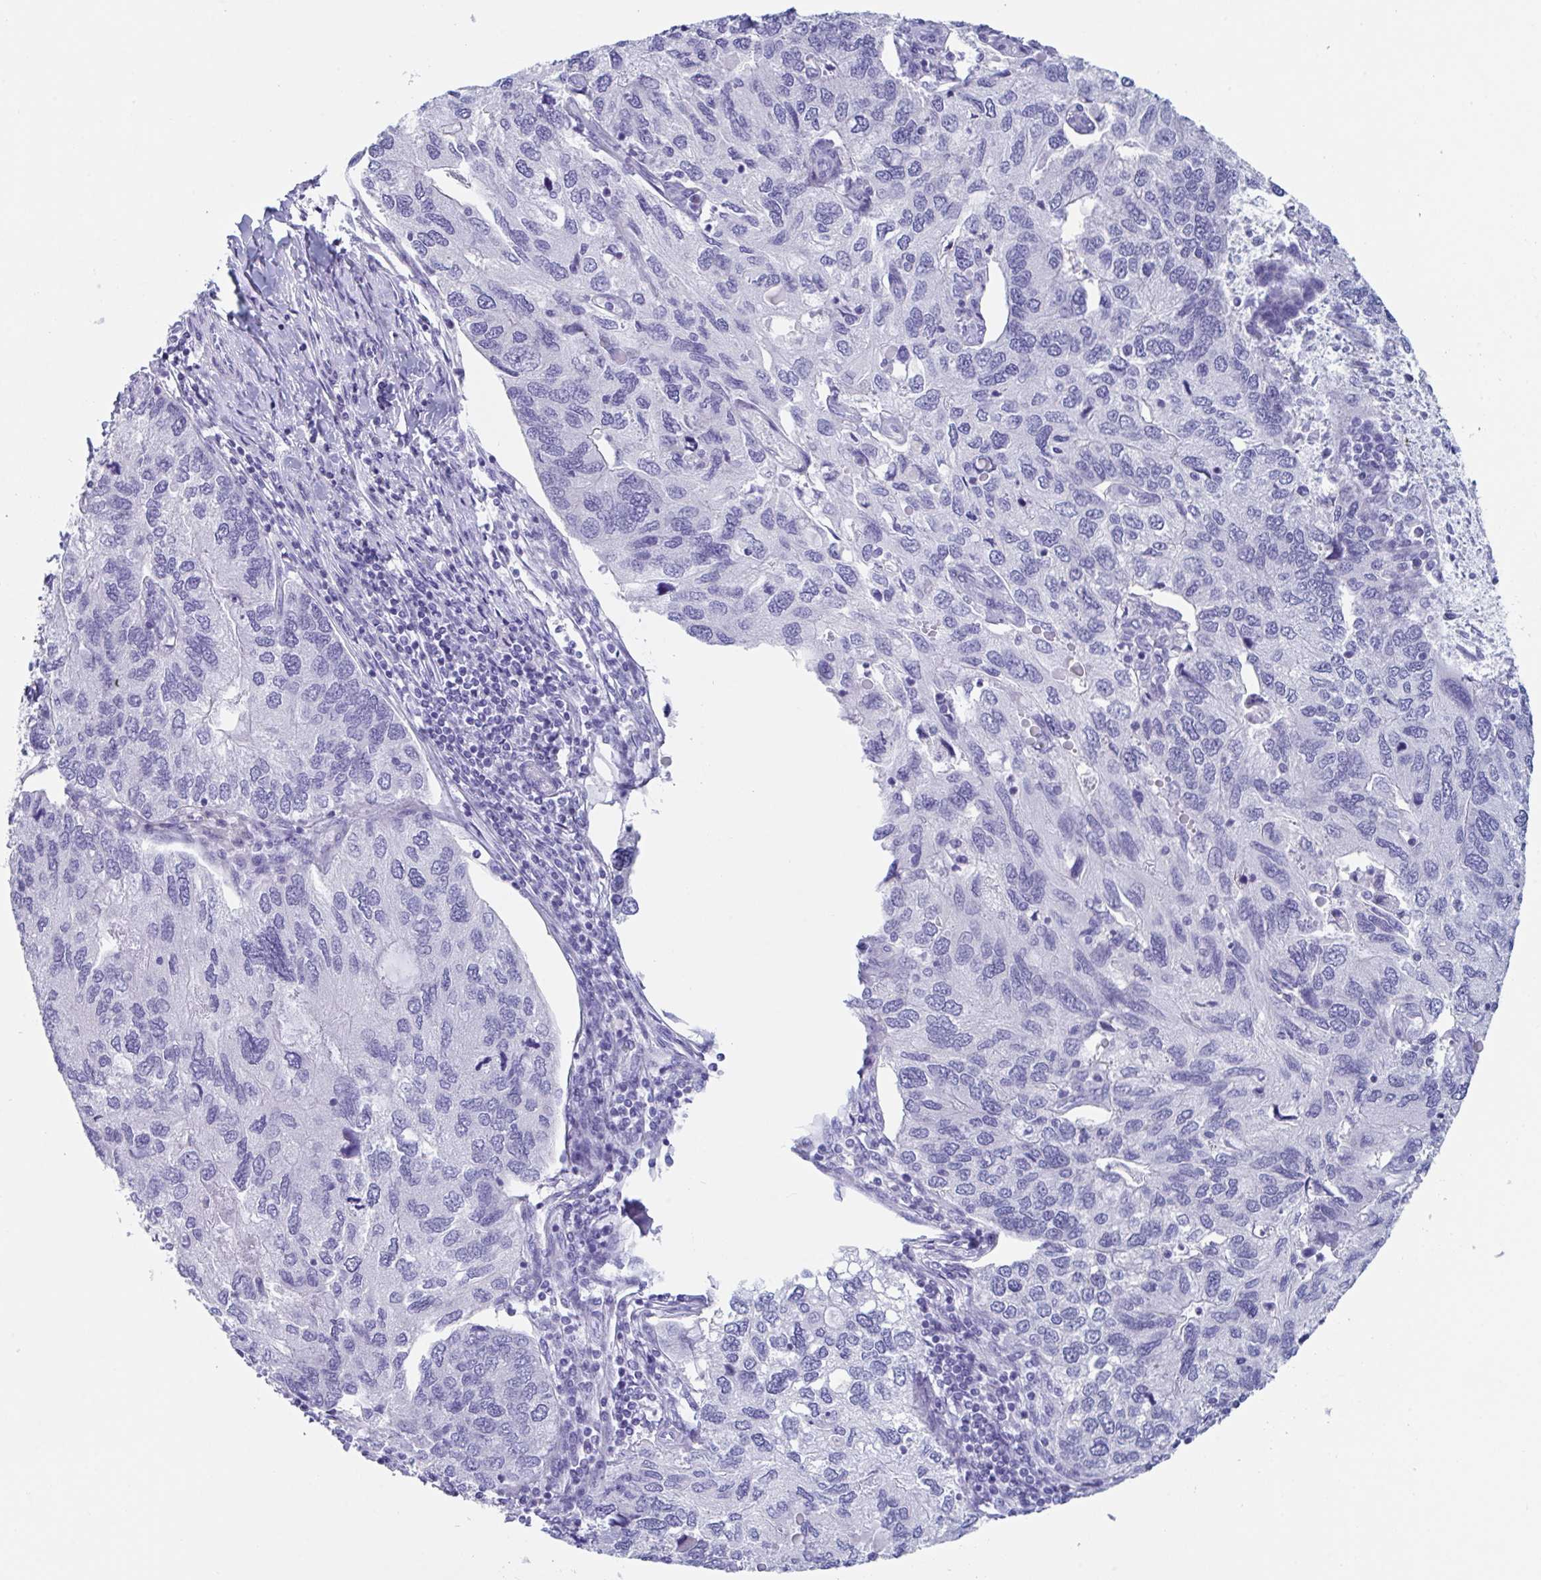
{"staining": {"intensity": "negative", "quantity": "none", "location": "none"}, "tissue": "endometrial cancer", "cell_type": "Tumor cells", "image_type": "cancer", "snomed": [{"axis": "morphology", "description": "Carcinoma, NOS"}, {"axis": "topography", "description": "Uterus"}], "caption": "Immunohistochemistry (IHC) of endometrial cancer (carcinoma) exhibits no expression in tumor cells. (Brightfield microscopy of DAB immunohistochemistry (IHC) at high magnification).", "gene": "ZPBP", "patient": {"sex": "female", "age": 76}}